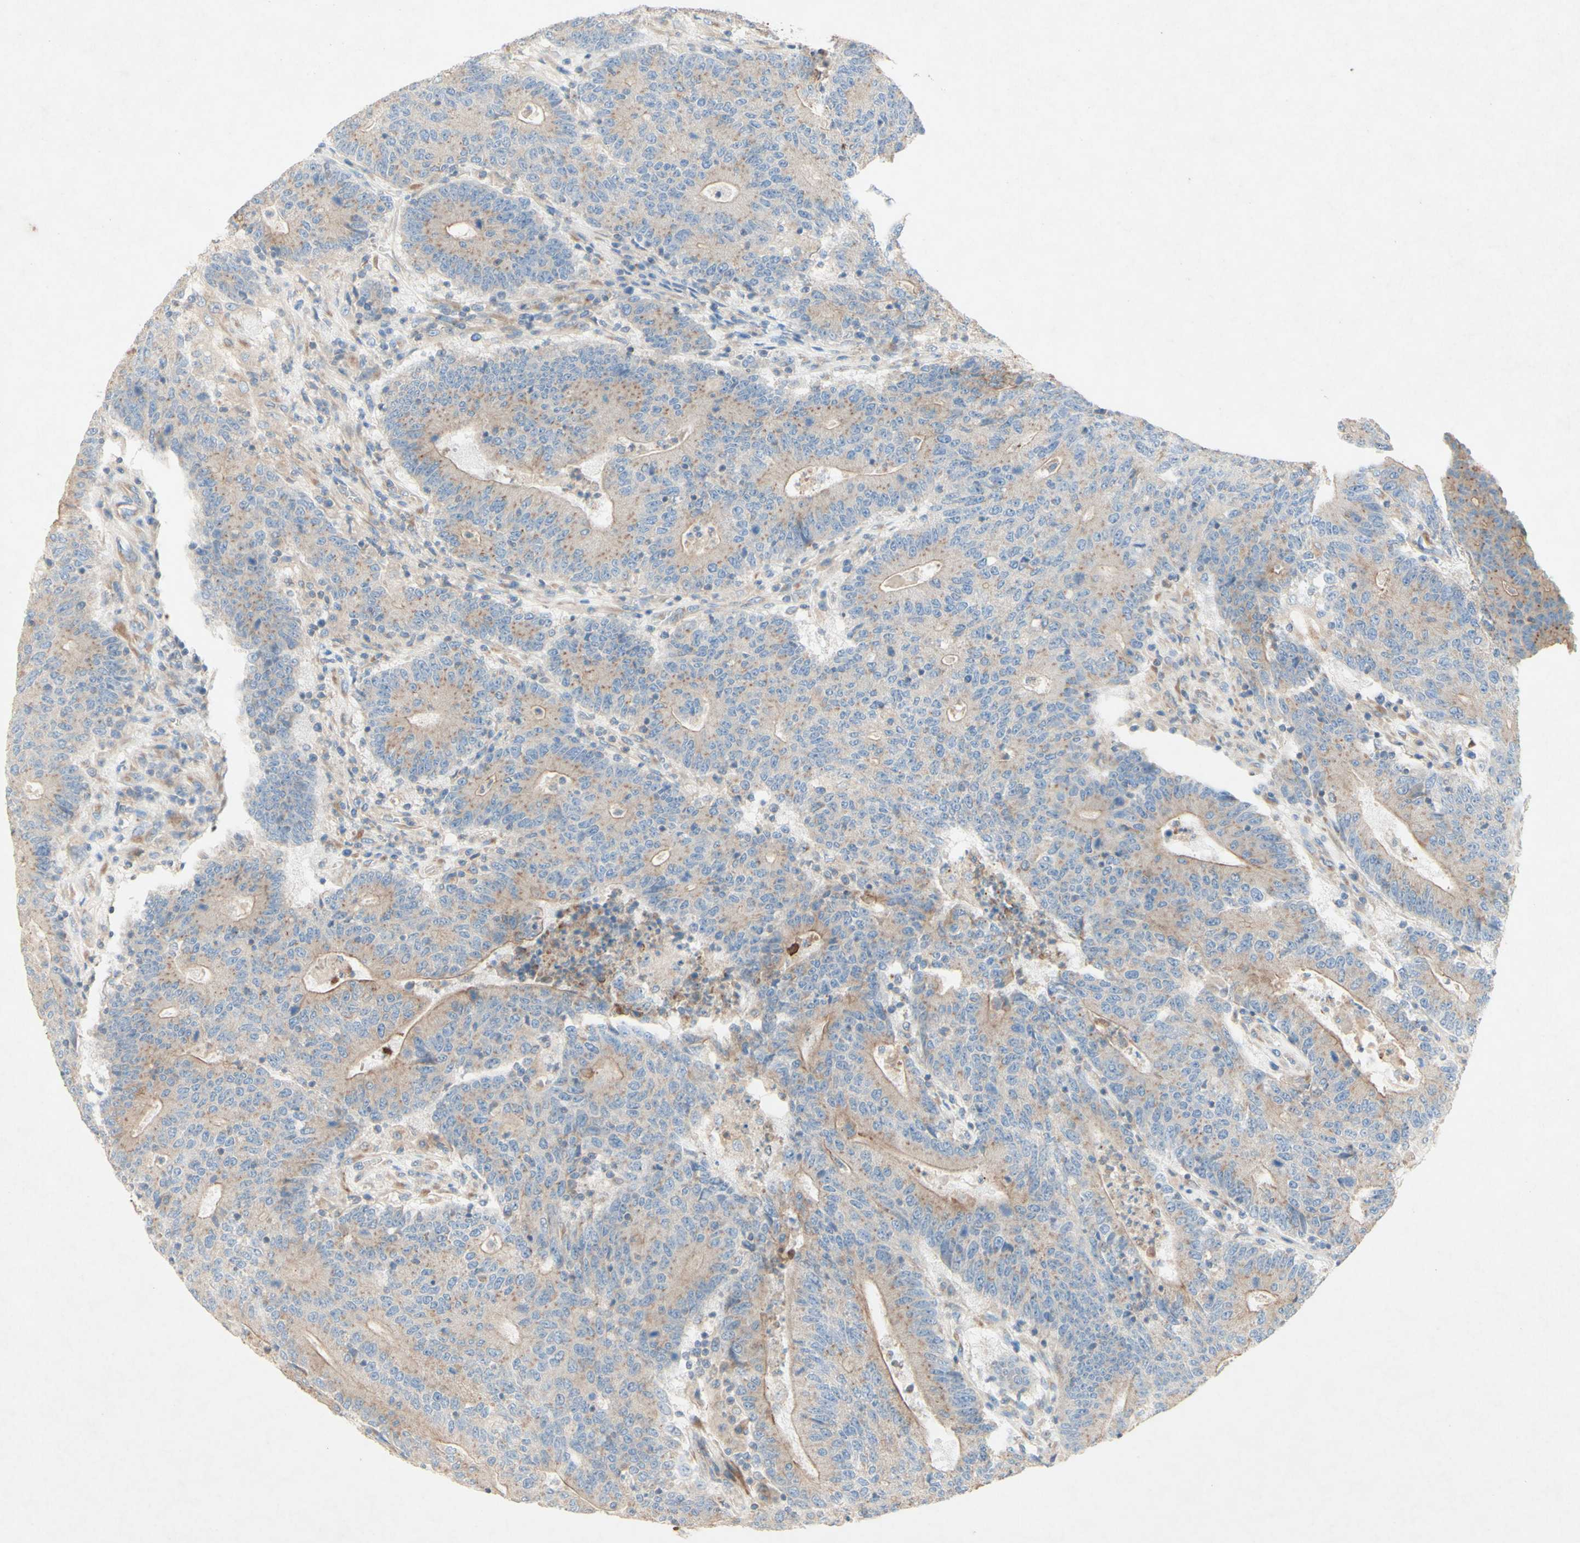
{"staining": {"intensity": "weak", "quantity": ">75%", "location": "cytoplasmic/membranous"}, "tissue": "colorectal cancer", "cell_type": "Tumor cells", "image_type": "cancer", "snomed": [{"axis": "morphology", "description": "Normal tissue, NOS"}, {"axis": "morphology", "description": "Adenocarcinoma, NOS"}, {"axis": "topography", "description": "Colon"}], "caption": "An image showing weak cytoplasmic/membranous expression in approximately >75% of tumor cells in colorectal cancer (adenocarcinoma), as visualized by brown immunohistochemical staining.", "gene": "MTM1", "patient": {"sex": "female", "age": 75}}